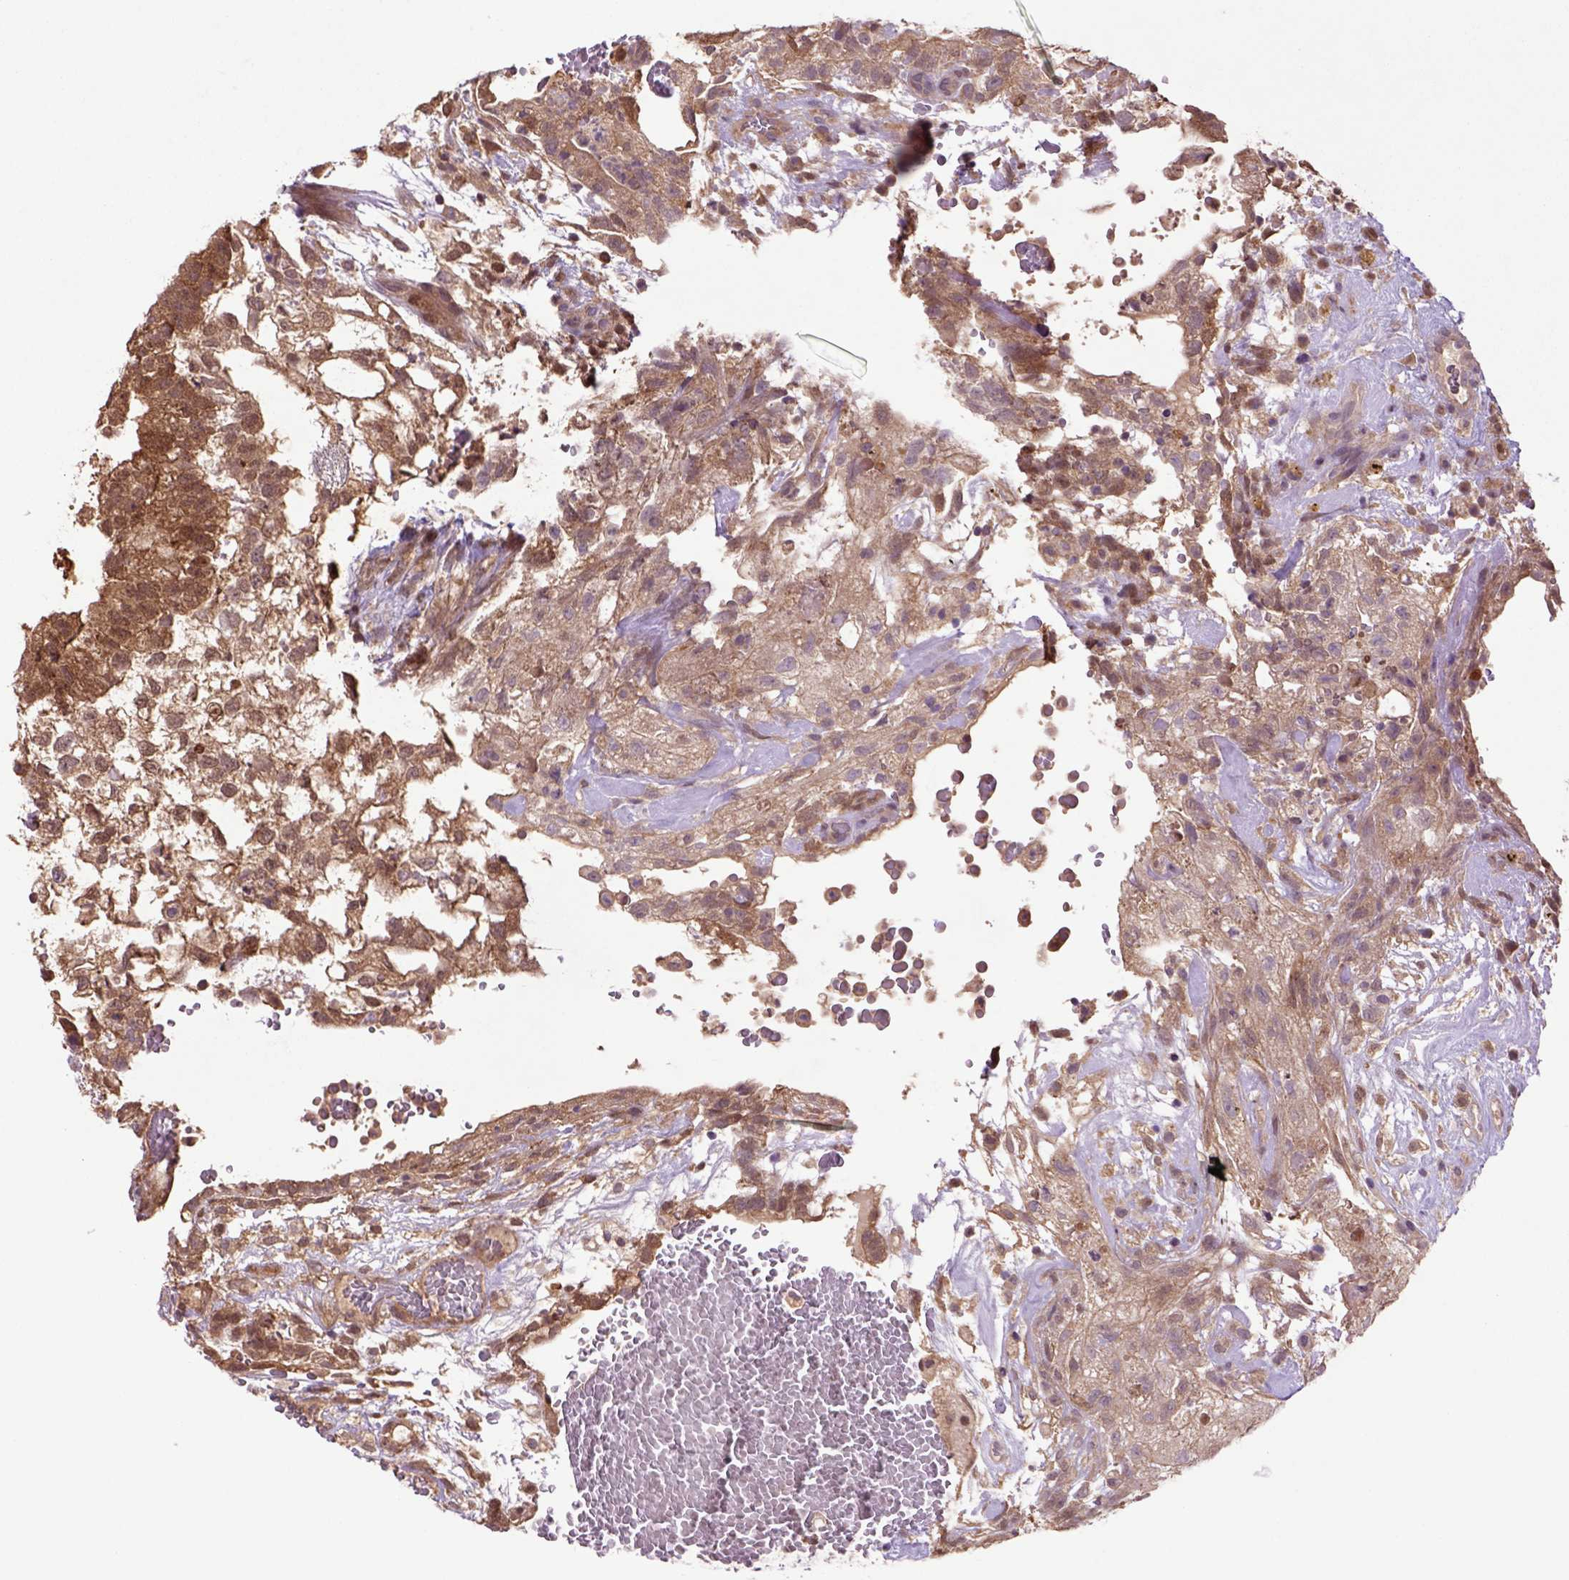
{"staining": {"intensity": "strong", "quantity": "<25%", "location": "cytoplasmic/membranous,nuclear"}, "tissue": "testis cancer", "cell_type": "Tumor cells", "image_type": "cancer", "snomed": [{"axis": "morphology", "description": "Normal tissue, NOS"}, {"axis": "morphology", "description": "Carcinoma, Embryonal, NOS"}, {"axis": "topography", "description": "Testis"}], "caption": "Immunohistochemistry of human testis embryonal carcinoma displays medium levels of strong cytoplasmic/membranous and nuclear staining in approximately <25% of tumor cells.", "gene": "HSPBP1", "patient": {"sex": "male", "age": 32}}